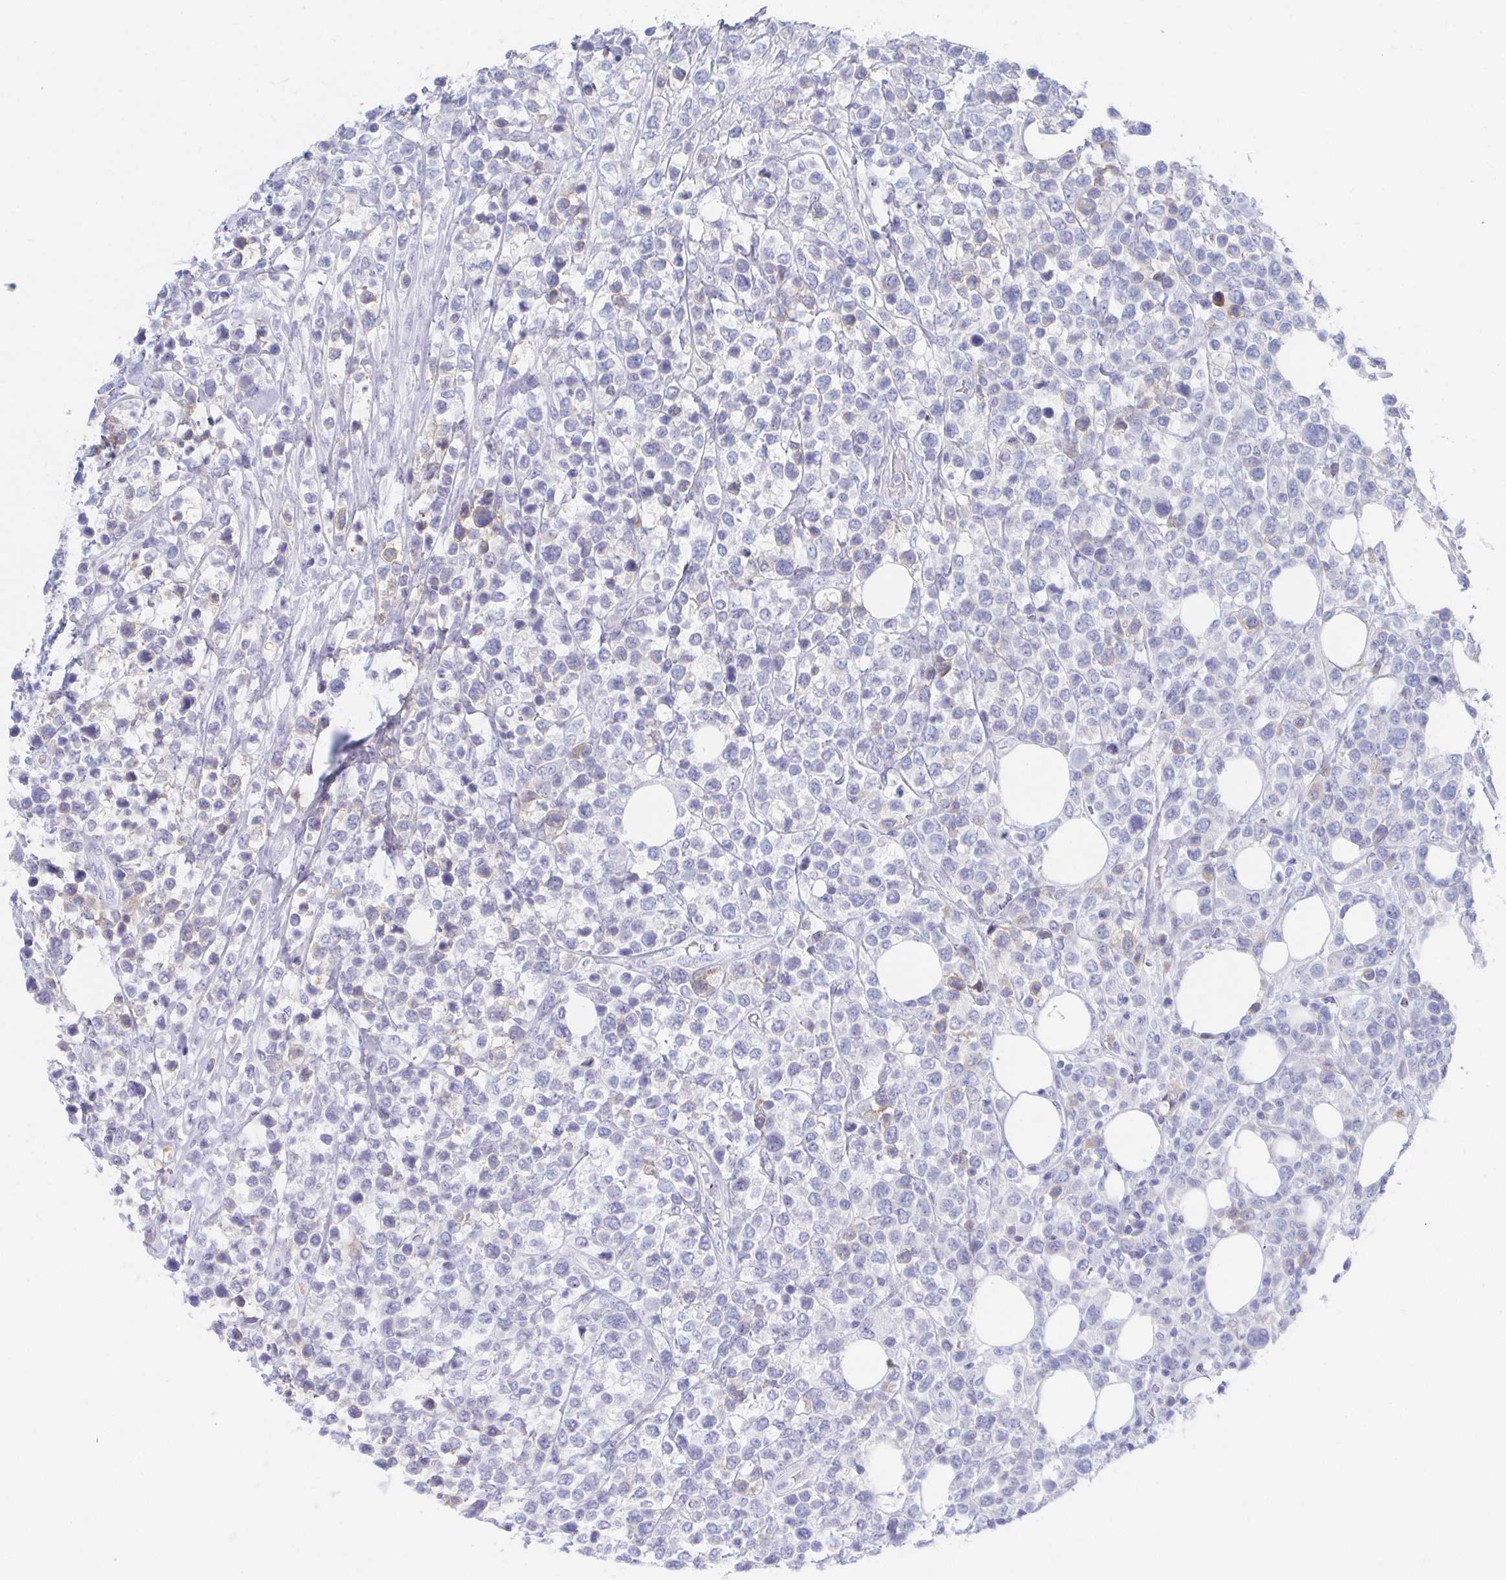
{"staining": {"intensity": "negative", "quantity": "none", "location": "none"}, "tissue": "lymphoma", "cell_type": "Tumor cells", "image_type": "cancer", "snomed": [{"axis": "morphology", "description": "Malignant lymphoma, non-Hodgkin's type, High grade"}, {"axis": "topography", "description": "Soft tissue"}], "caption": "Immunohistochemical staining of human malignant lymphoma, non-Hodgkin's type (high-grade) demonstrates no significant expression in tumor cells. The staining was performed using DAB to visualize the protein expression in brown, while the nuclei were stained in blue with hematoxylin (Magnification: 20x).", "gene": "TNFAIP6", "patient": {"sex": "female", "age": 56}}